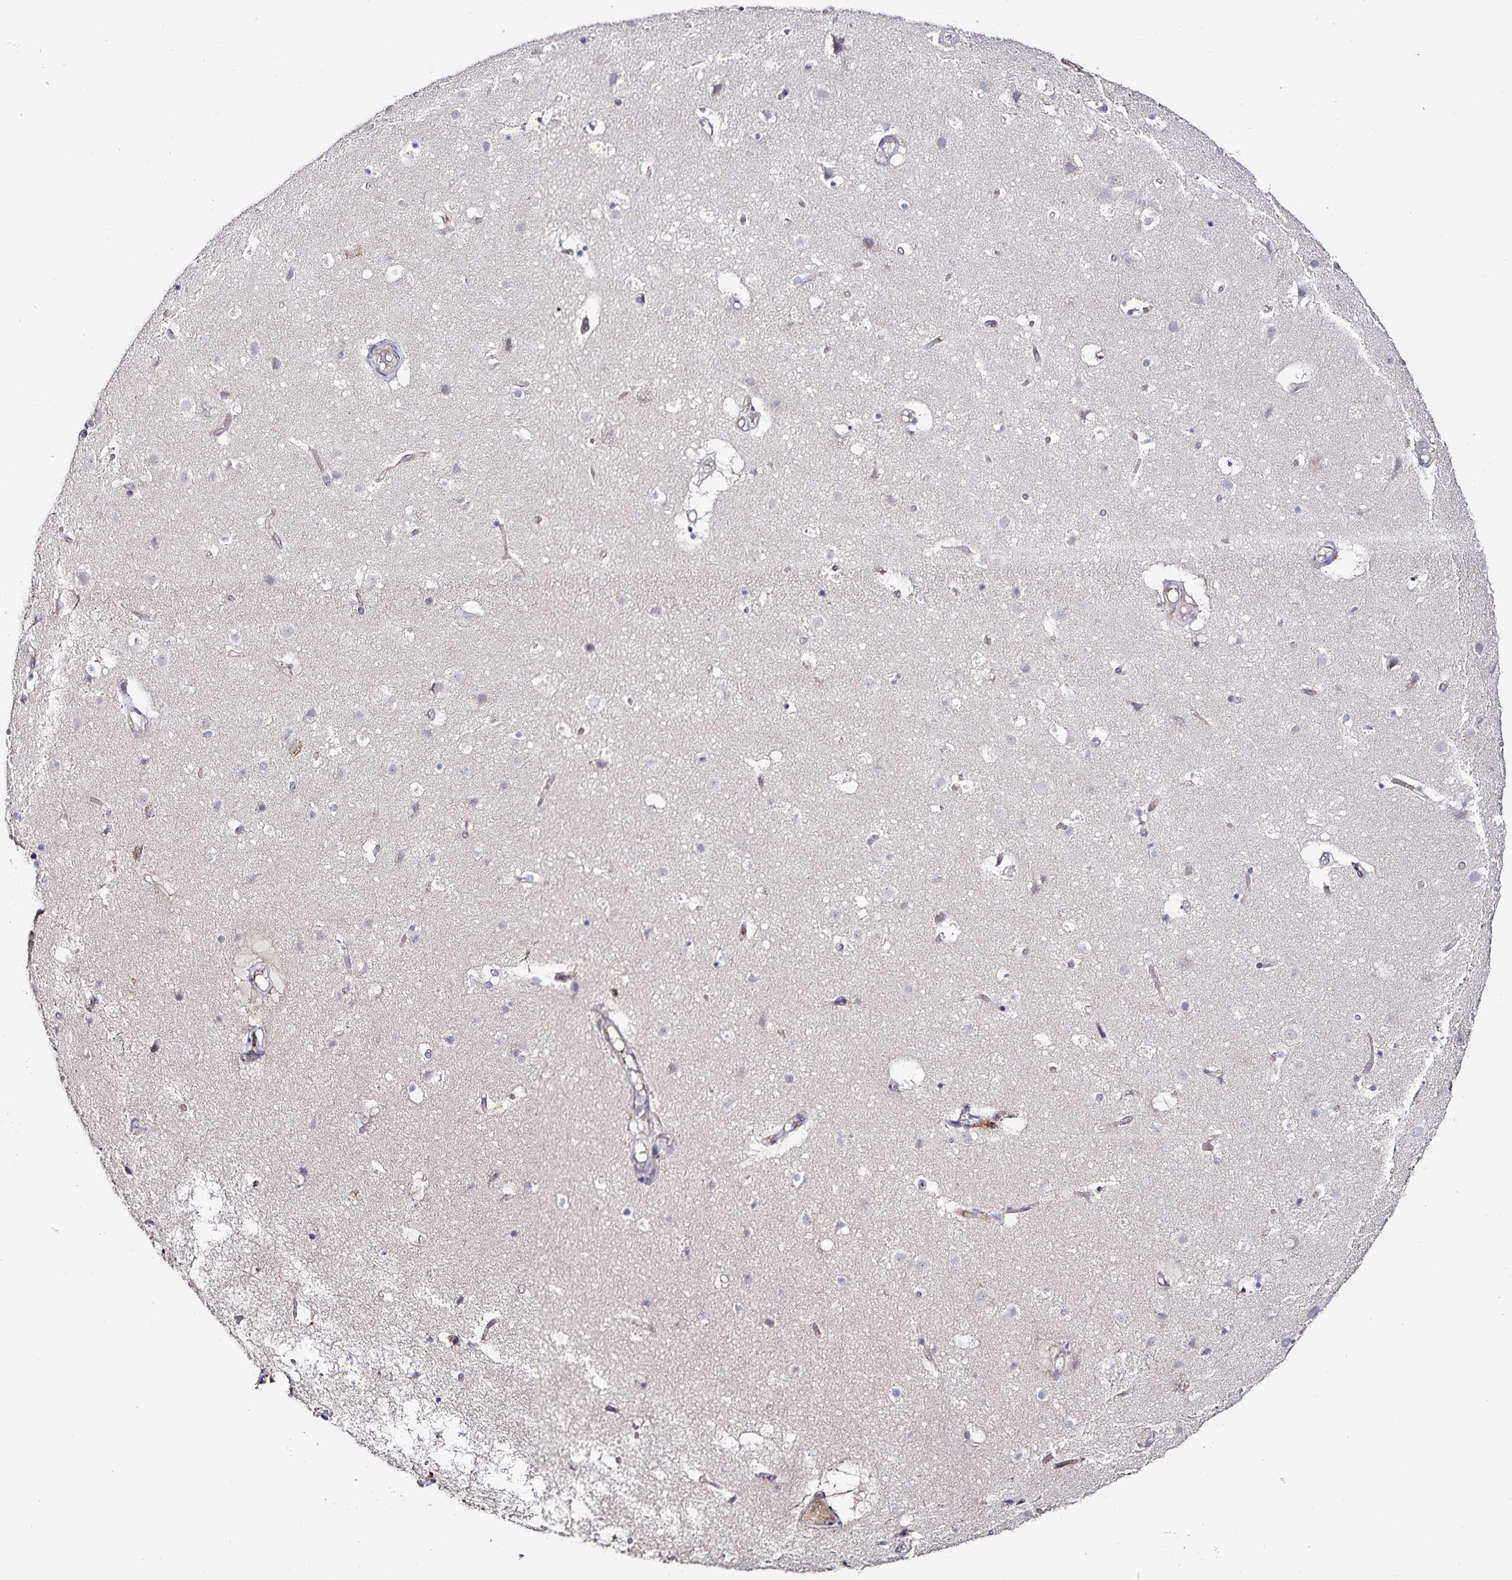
{"staining": {"intensity": "negative", "quantity": "none", "location": "none"}, "tissue": "cerebral cortex", "cell_type": "Endothelial cells", "image_type": "normal", "snomed": [{"axis": "morphology", "description": "Normal tissue, NOS"}, {"axis": "topography", "description": "Cerebral cortex"}], "caption": "Immunohistochemistry (IHC) micrograph of benign cerebral cortex: cerebral cortex stained with DAB shows no significant protein staining in endothelial cells.", "gene": "ACSL5", "patient": {"sex": "female", "age": 52}}